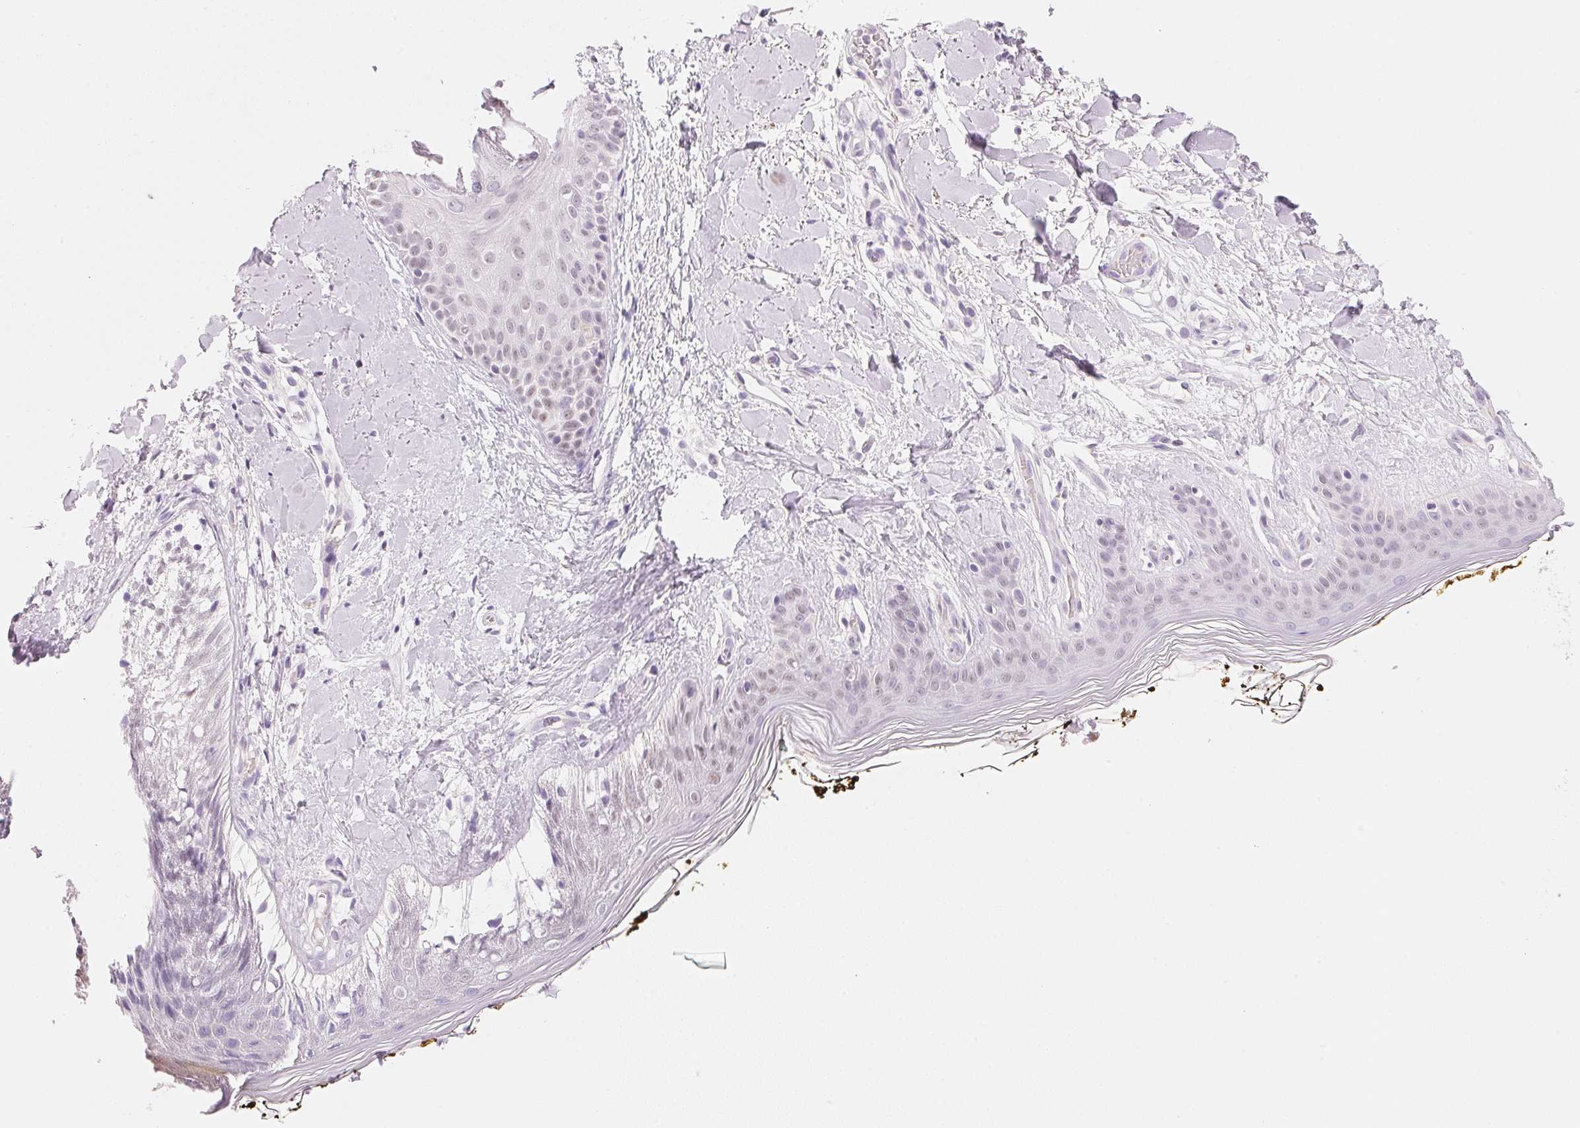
{"staining": {"intensity": "negative", "quantity": "none", "location": "none"}, "tissue": "skin", "cell_type": "Fibroblasts", "image_type": "normal", "snomed": [{"axis": "morphology", "description": "Normal tissue, NOS"}, {"axis": "topography", "description": "Skin"}], "caption": "The image demonstrates no staining of fibroblasts in benign skin. Nuclei are stained in blue.", "gene": "CYP11B1", "patient": {"sex": "female", "age": 34}}